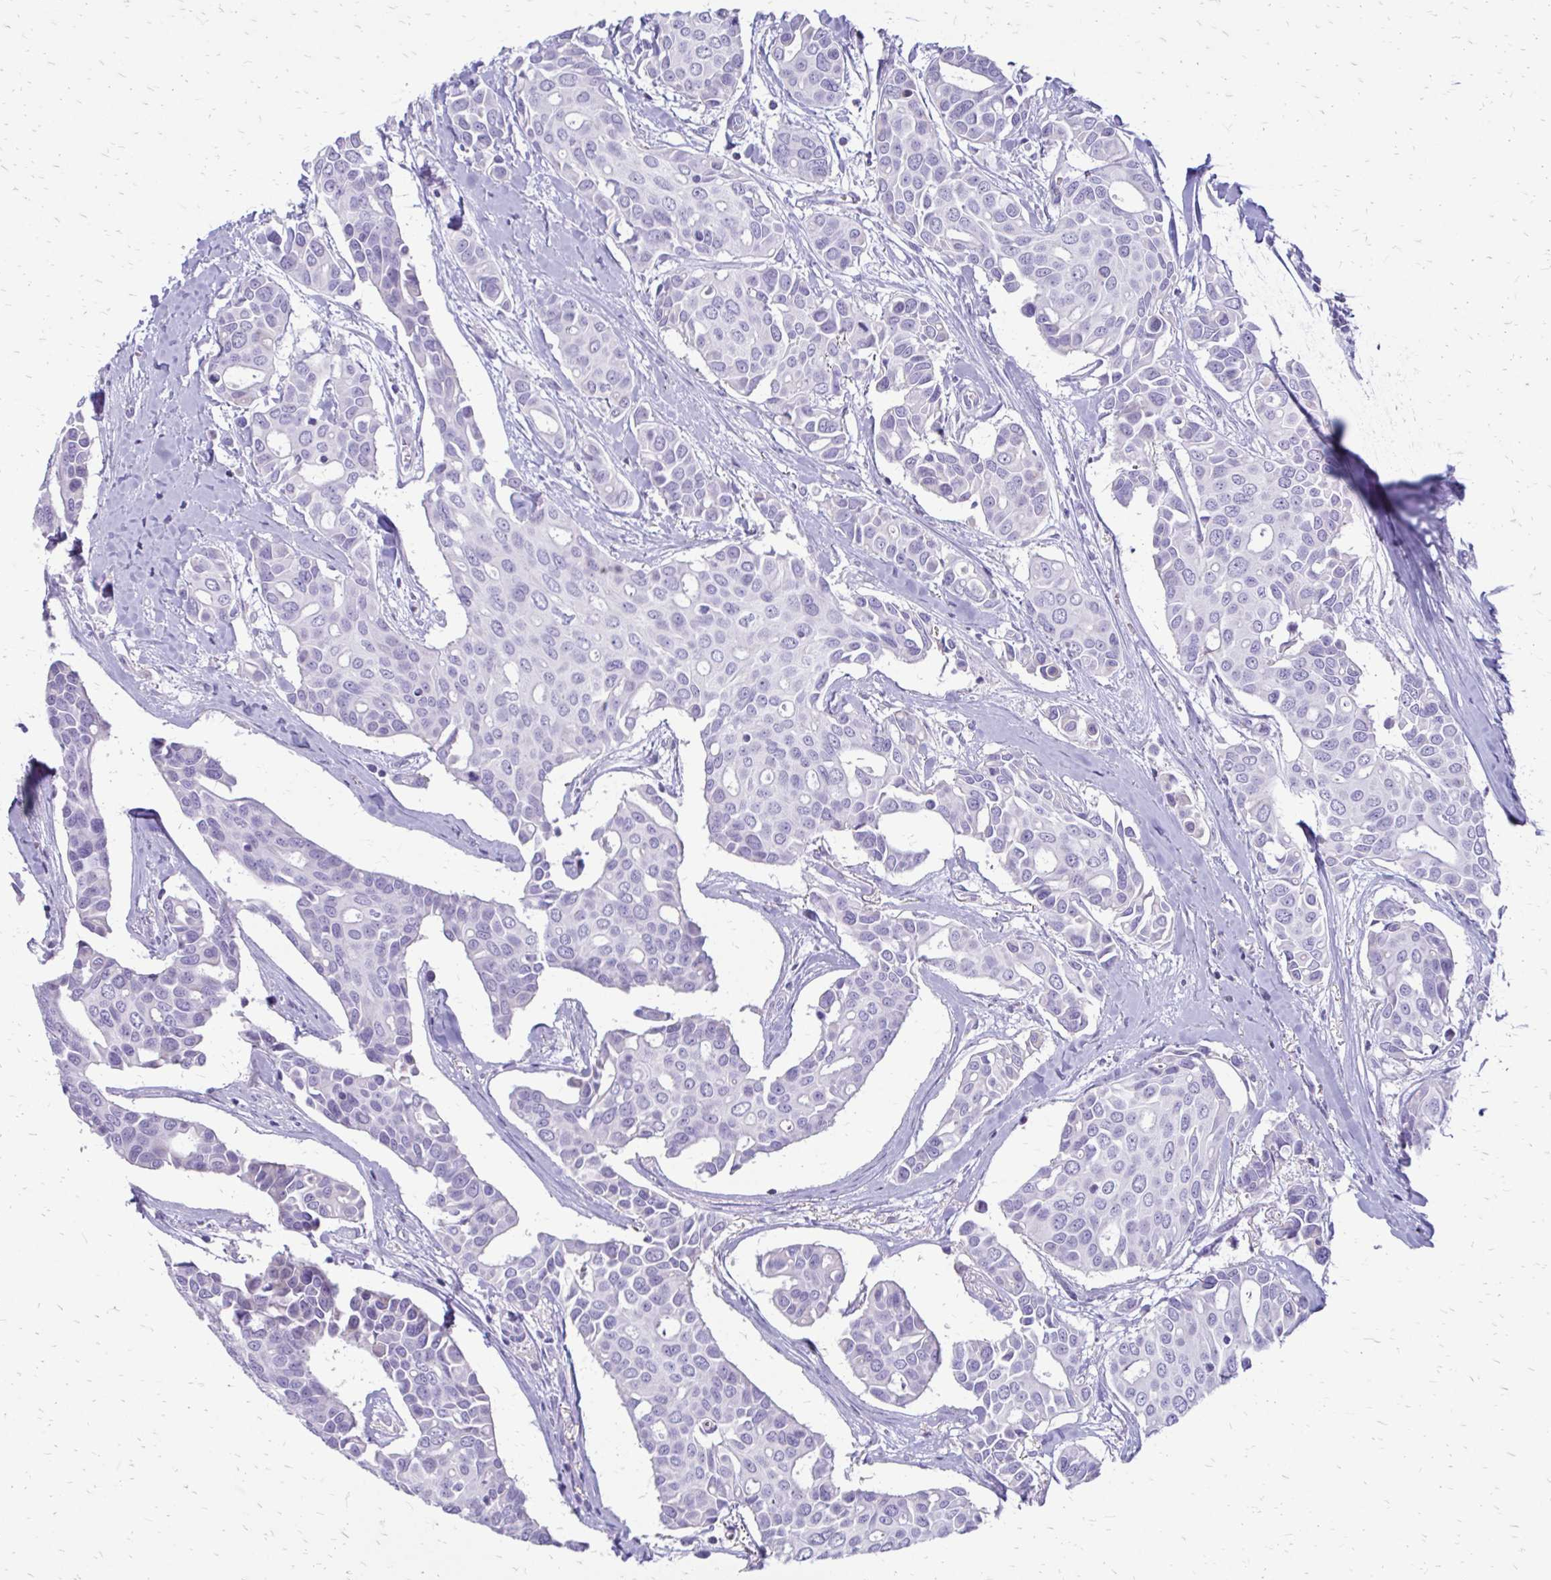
{"staining": {"intensity": "negative", "quantity": "none", "location": "none"}, "tissue": "breast cancer", "cell_type": "Tumor cells", "image_type": "cancer", "snomed": [{"axis": "morphology", "description": "Duct carcinoma"}, {"axis": "topography", "description": "Breast"}], "caption": "Tumor cells are negative for protein expression in human breast cancer (invasive ductal carcinoma).", "gene": "SIGLEC11", "patient": {"sex": "female", "age": 54}}